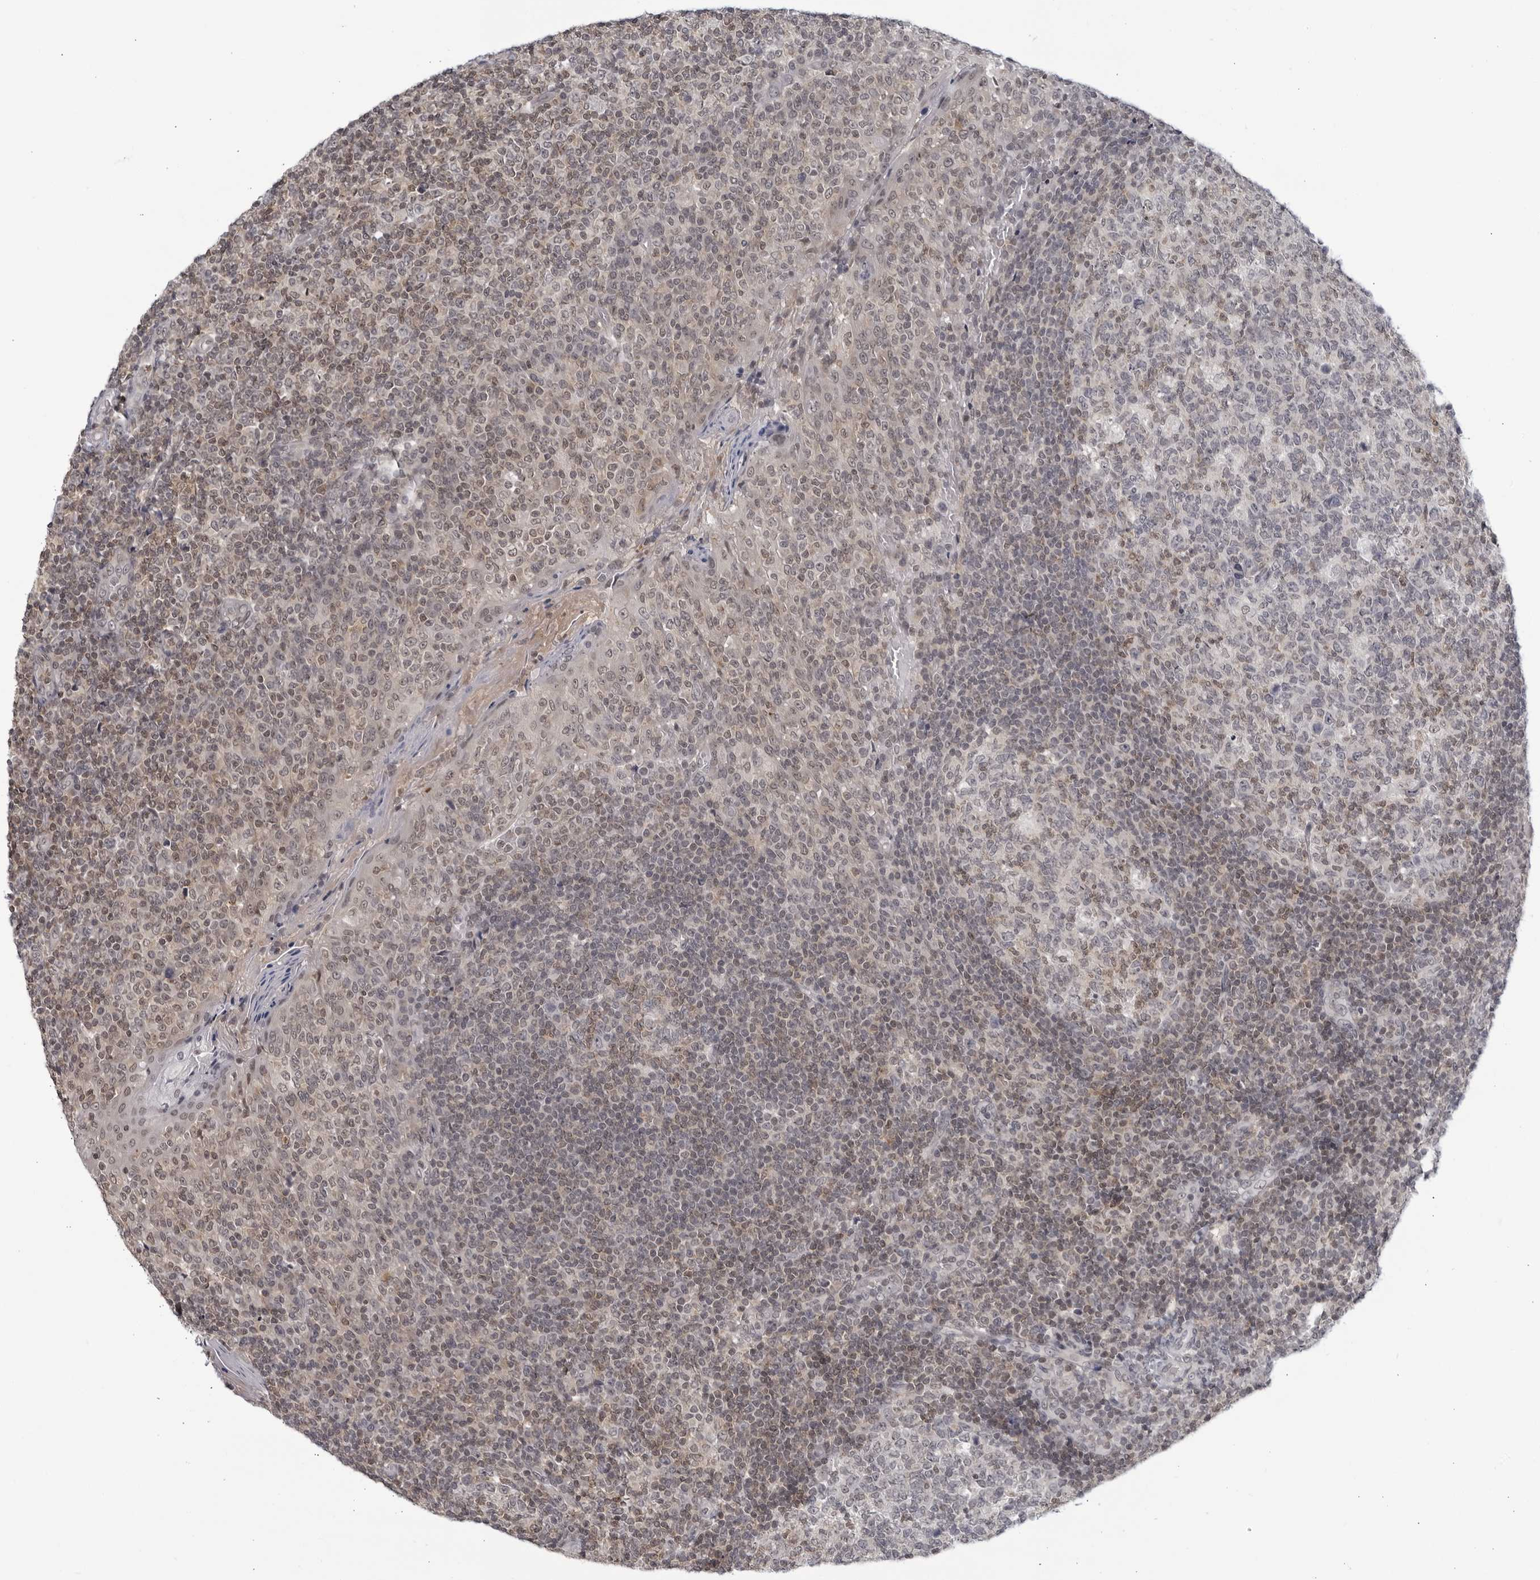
{"staining": {"intensity": "weak", "quantity": "25%-75%", "location": "nuclear"}, "tissue": "tonsil", "cell_type": "Germinal center cells", "image_type": "normal", "snomed": [{"axis": "morphology", "description": "Normal tissue, NOS"}, {"axis": "topography", "description": "Tonsil"}], "caption": "Tonsil stained with DAB IHC reveals low levels of weak nuclear expression in approximately 25%-75% of germinal center cells. The protein of interest is shown in brown color, while the nuclei are stained blue.", "gene": "CC2D1B", "patient": {"sex": "female", "age": 19}}